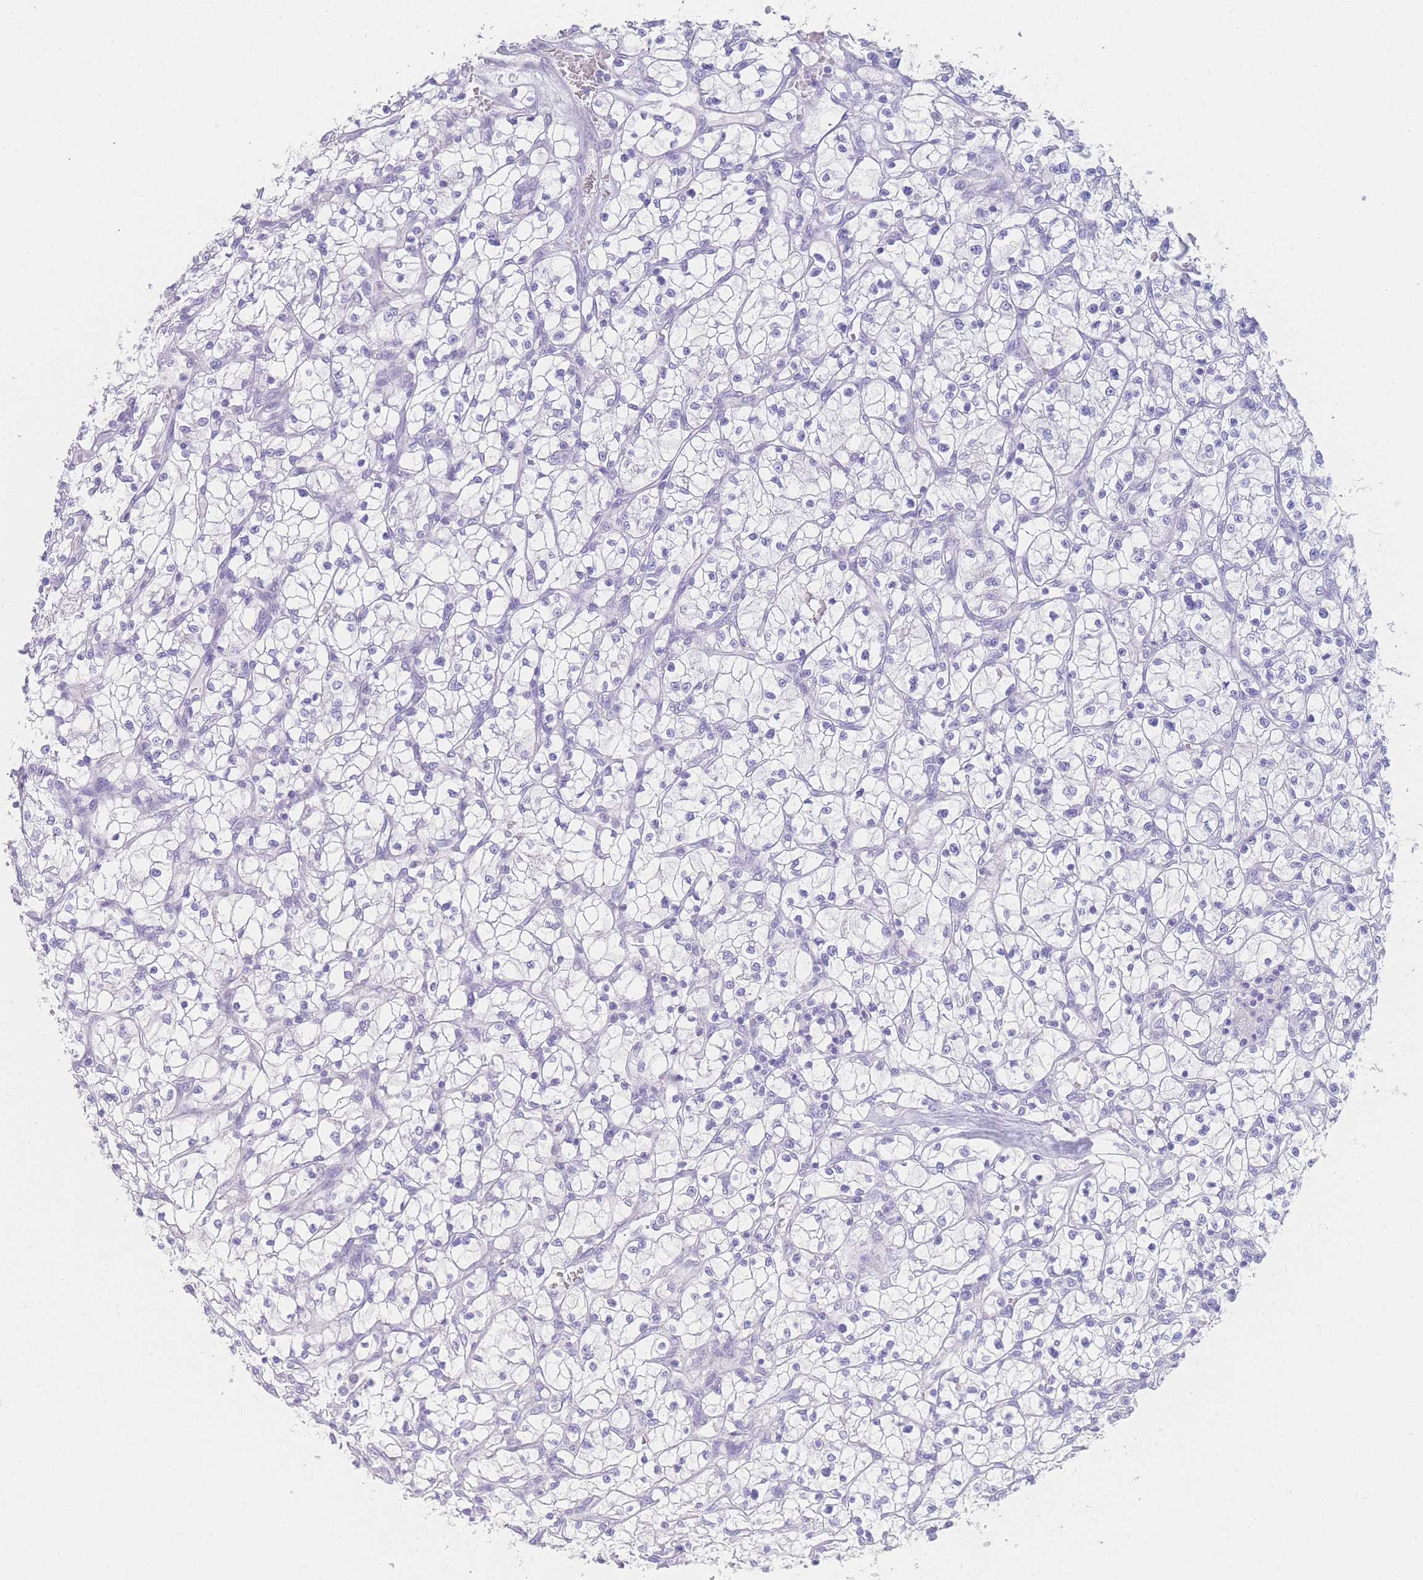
{"staining": {"intensity": "negative", "quantity": "none", "location": "none"}, "tissue": "renal cancer", "cell_type": "Tumor cells", "image_type": "cancer", "snomed": [{"axis": "morphology", "description": "Adenocarcinoma, NOS"}, {"axis": "topography", "description": "Kidney"}], "caption": "This histopathology image is of renal cancer (adenocarcinoma) stained with immunohistochemistry (IHC) to label a protein in brown with the nuclei are counter-stained blue. There is no positivity in tumor cells.", "gene": "LZTFL1", "patient": {"sex": "female", "age": 64}}